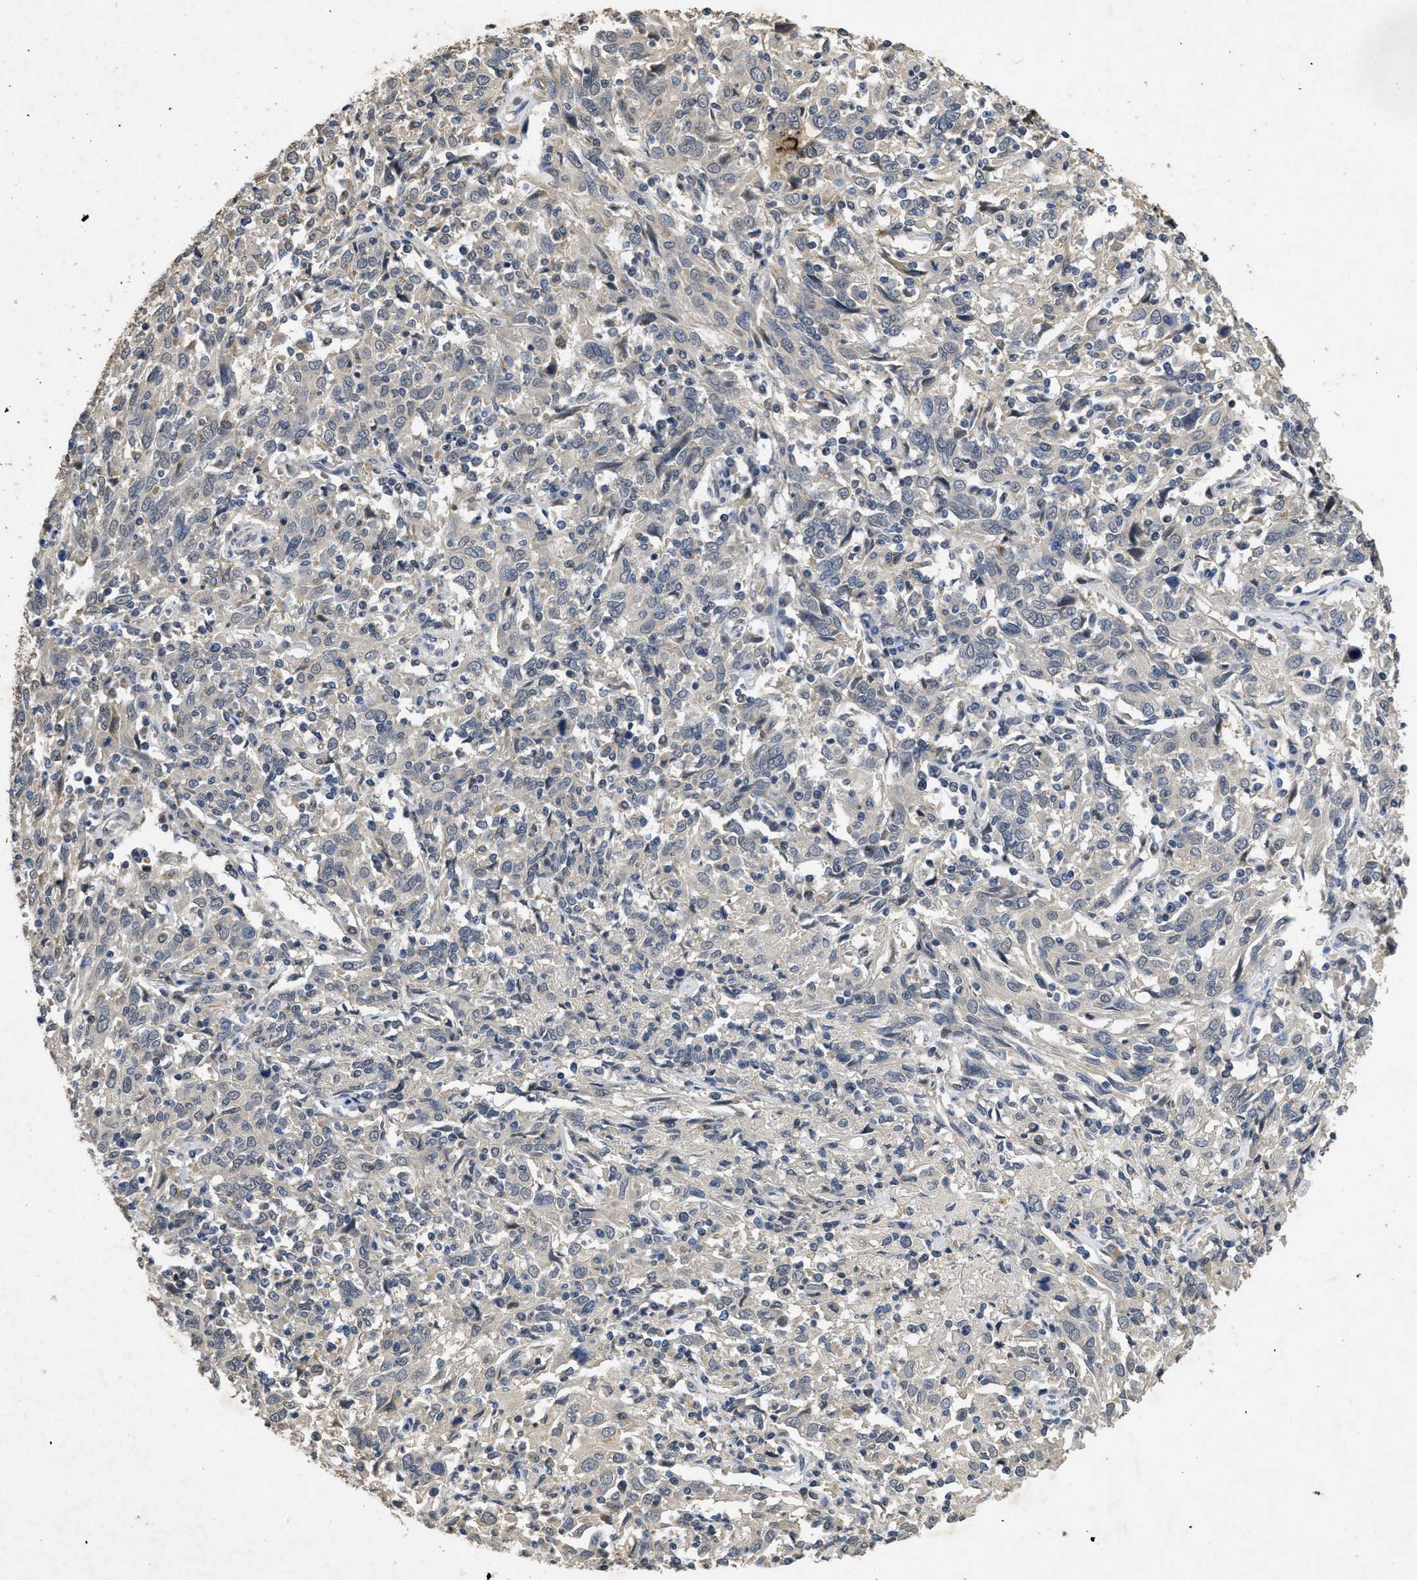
{"staining": {"intensity": "negative", "quantity": "none", "location": "none"}, "tissue": "cervical cancer", "cell_type": "Tumor cells", "image_type": "cancer", "snomed": [{"axis": "morphology", "description": "Squamous cell carcinoma, NOS"}, {"axis": "topography", "description": "Cervix"}], "caption": "A high-resolution photomicrograph shows IHC staining of cervical cancer, which displays no significant positivity in tumor cells.", "gene": "PAPOLG", "patient": {"sex": "female", "age": 46}}